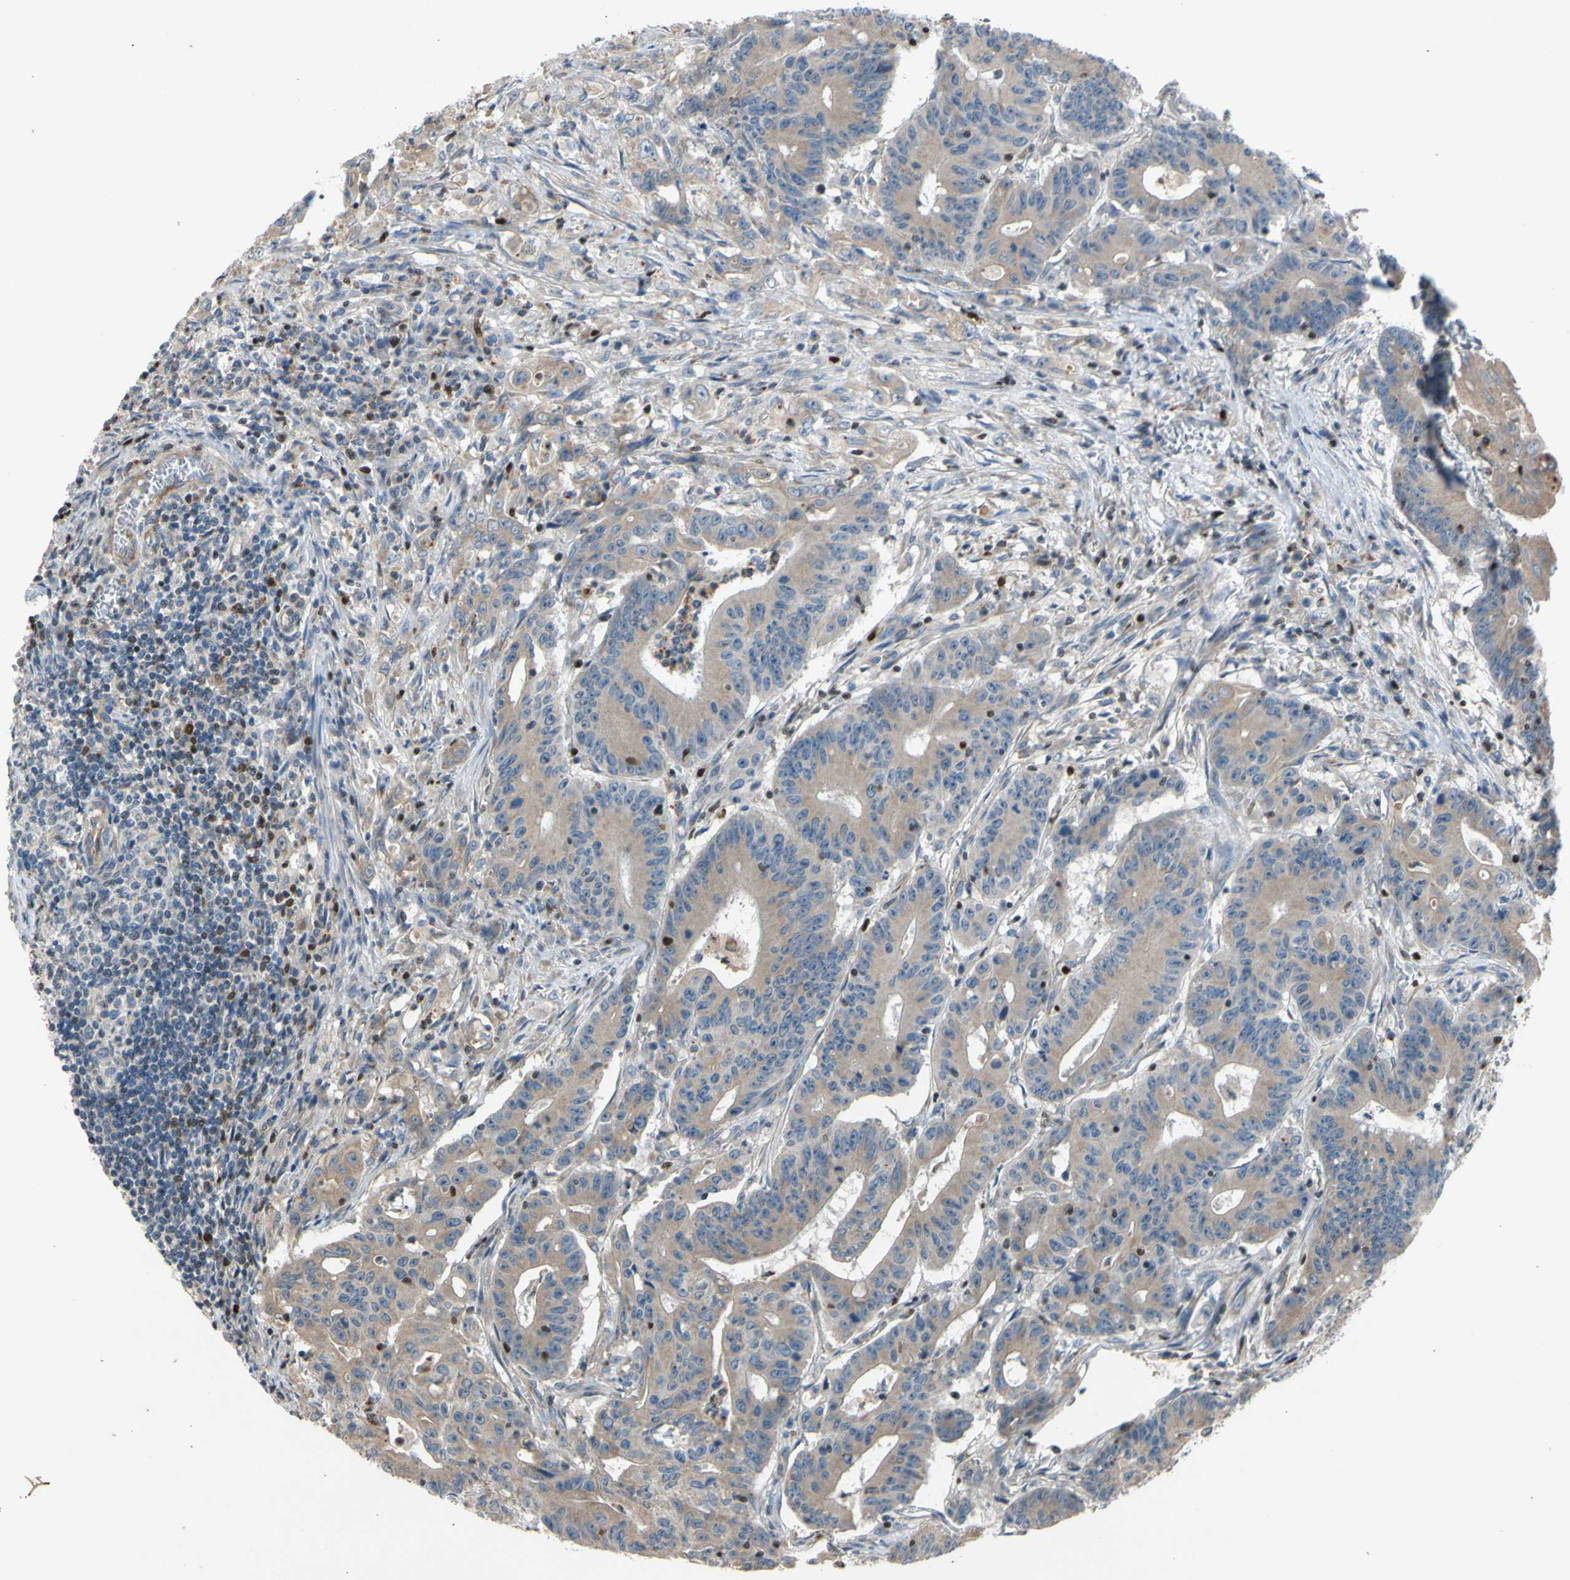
{"staining": {"intensity": "weak", "quantity": ">75%", "location": "cytoplasmic/membranous"}, "tissue": "colorectal cancer", "cell_type": "Tumor cells", "image_type": "cancer", "snomed": [{"axis": "morphology", "description": "Adenocarcinoma, NOS"}, {"axis": "topography", "description": "Colon"}], "caption": "Brown immunohistochemical staining in human colorectal cancer displays weak cytoplasmic/membranous staining in approximately >75% of tumor cells.", "gene": "TBX21", "patient": {"sex": "male", "age": 45}}